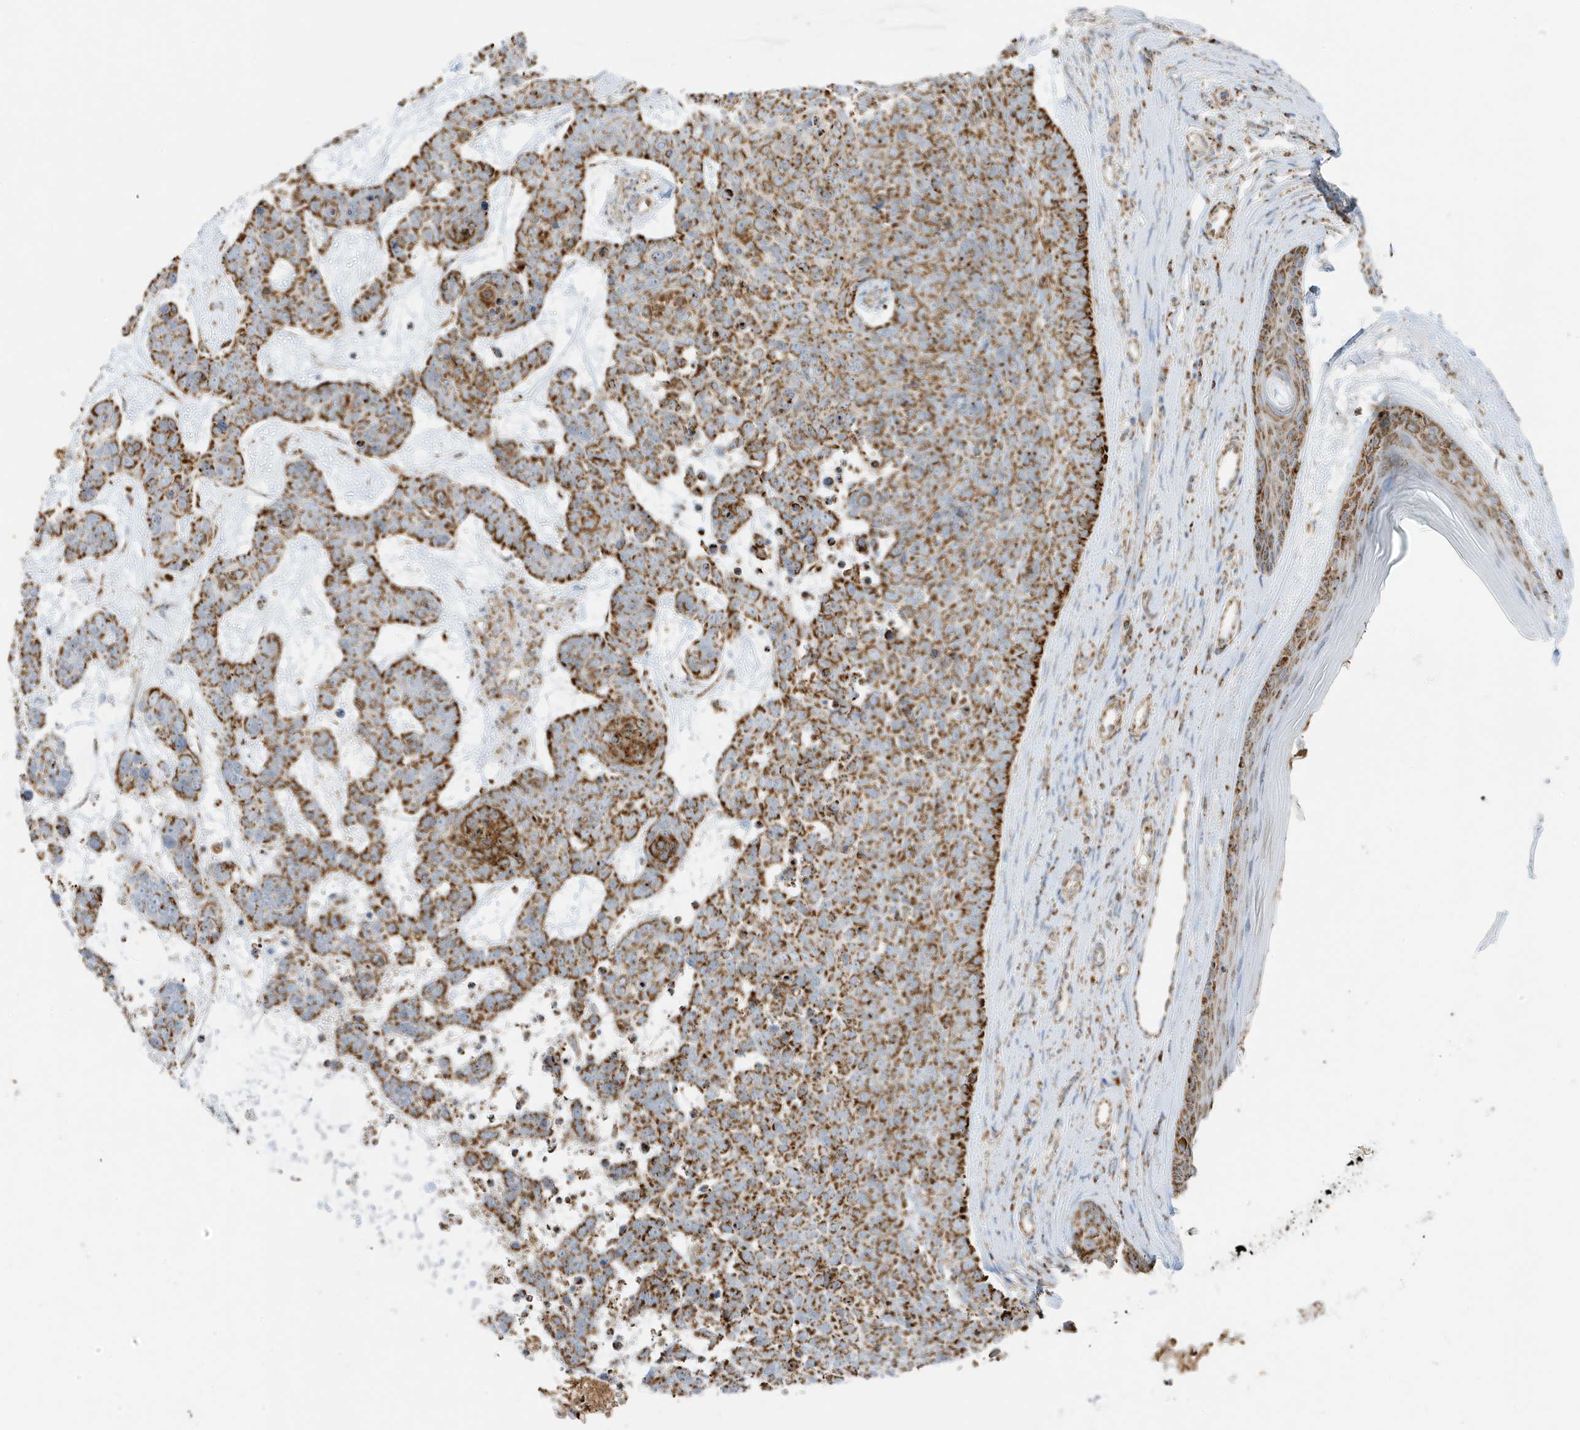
{"staining": {"intensity": "strong", "quantity": ">75%", "location": "cytoplasmic/membranous"}, "tissue": "skin cancer", "cell_type": "Tumor cells", "image_type": "cancer", "snomed": [{"axis": "morphology", "description": "Basal cell carcinoma"}, {"axis": "topography", "description": "Skin"}], "caption": "This histopathology image displays immunohistochemistry staining of skin cancer (basal cell carcinoma), with high strong cytoplasmic/membranous staining in about >75% of tumor cells.", "gene": "ATP5ME", "patient": {"sex": "female", "age": 81}}